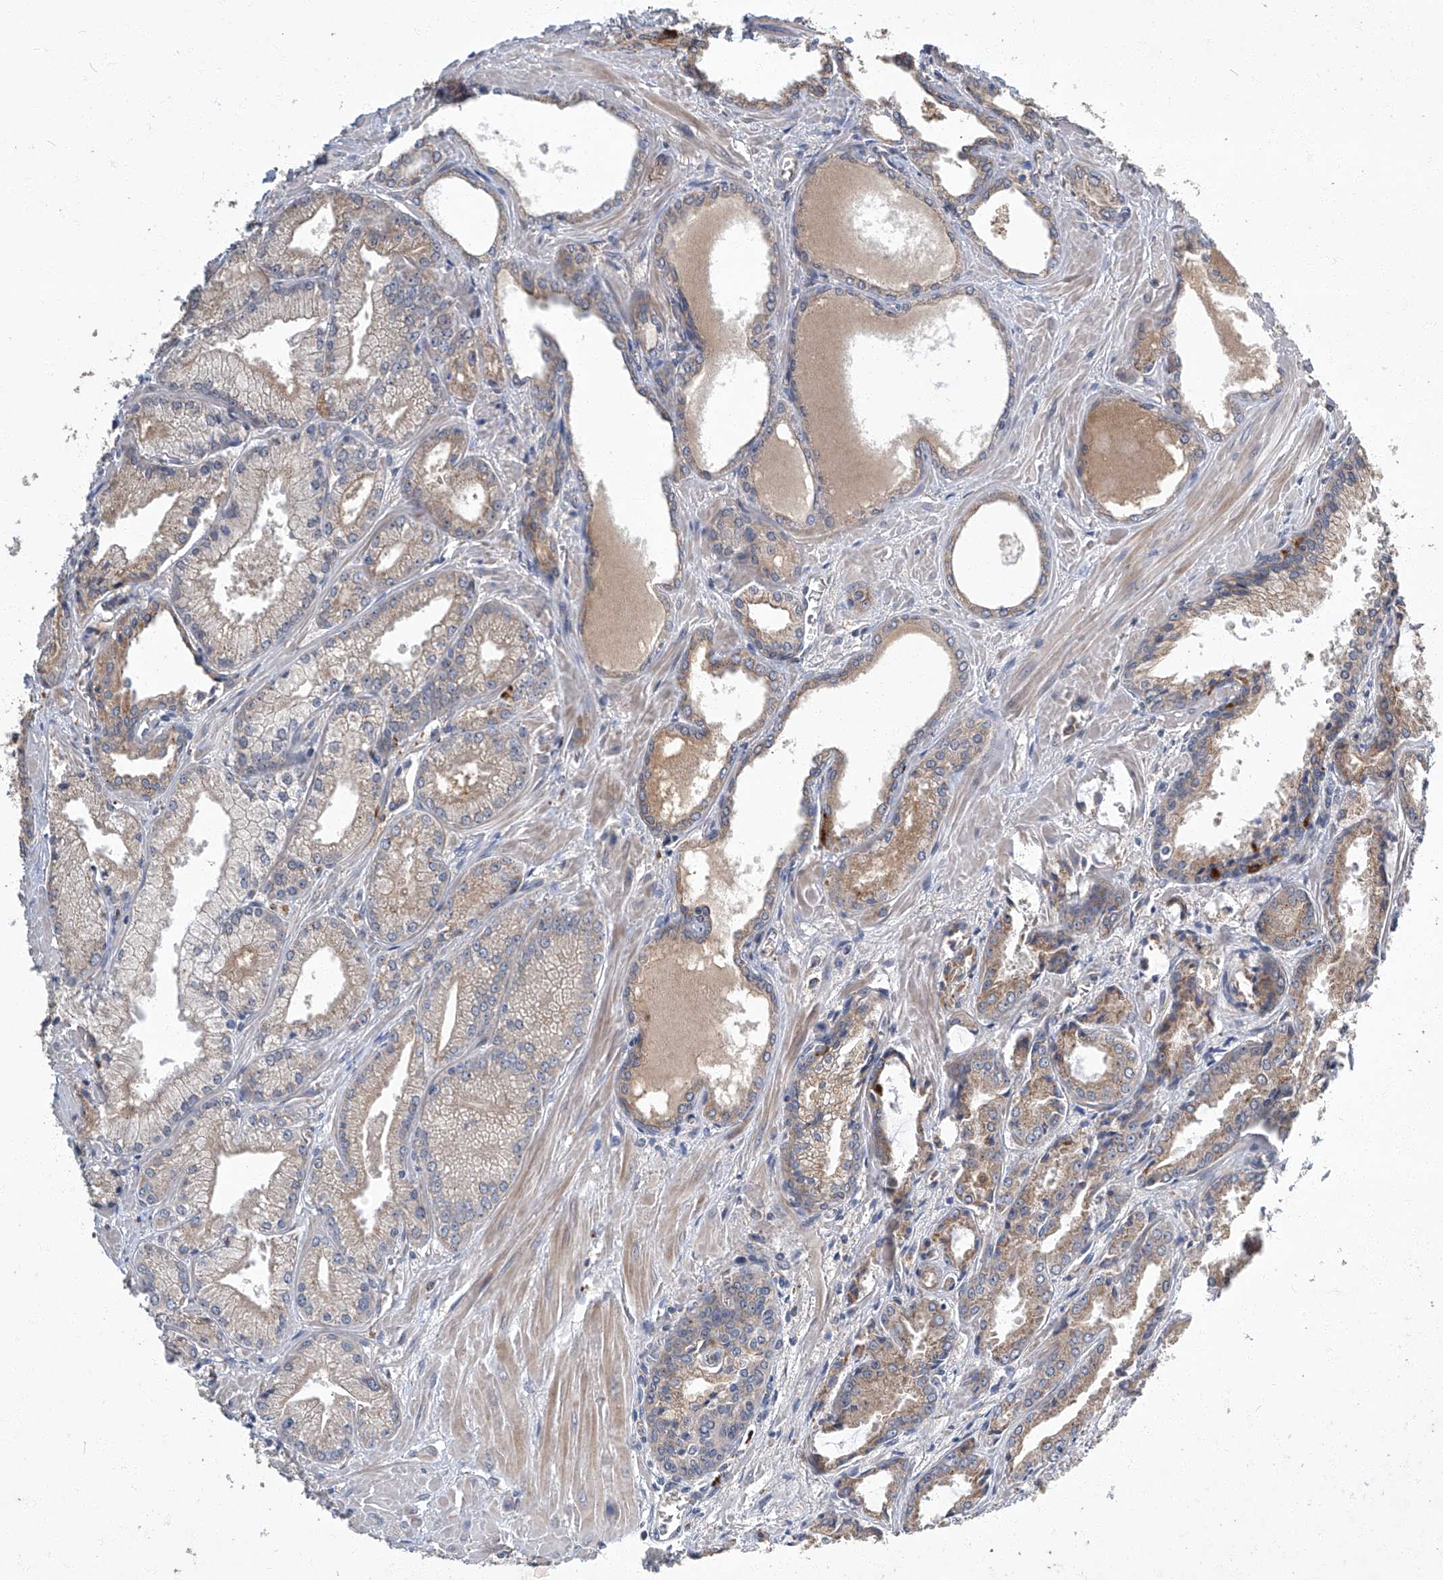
{"staining": {"intensity": "moderate", "quantity": "25%-75%", "location": "cytoplasmic/membranous"}, "tissue": "prostate cancer", "cell_type": "Tumor cells", "image_type": "cancer", "snomed": [{"axis": "morphology", "description": "Adenocarcinoma, Low grade"}, {"axis": "topography", "description": "Prostate"}], "caption": "Prostate cancer stained with IHC demonstrates moderate cytoplasmic/membranous expression in about 25%-75% of tumor cells.", "gene": "TNFRSF13B", "patient": {"sex": "male", "age": 67}}